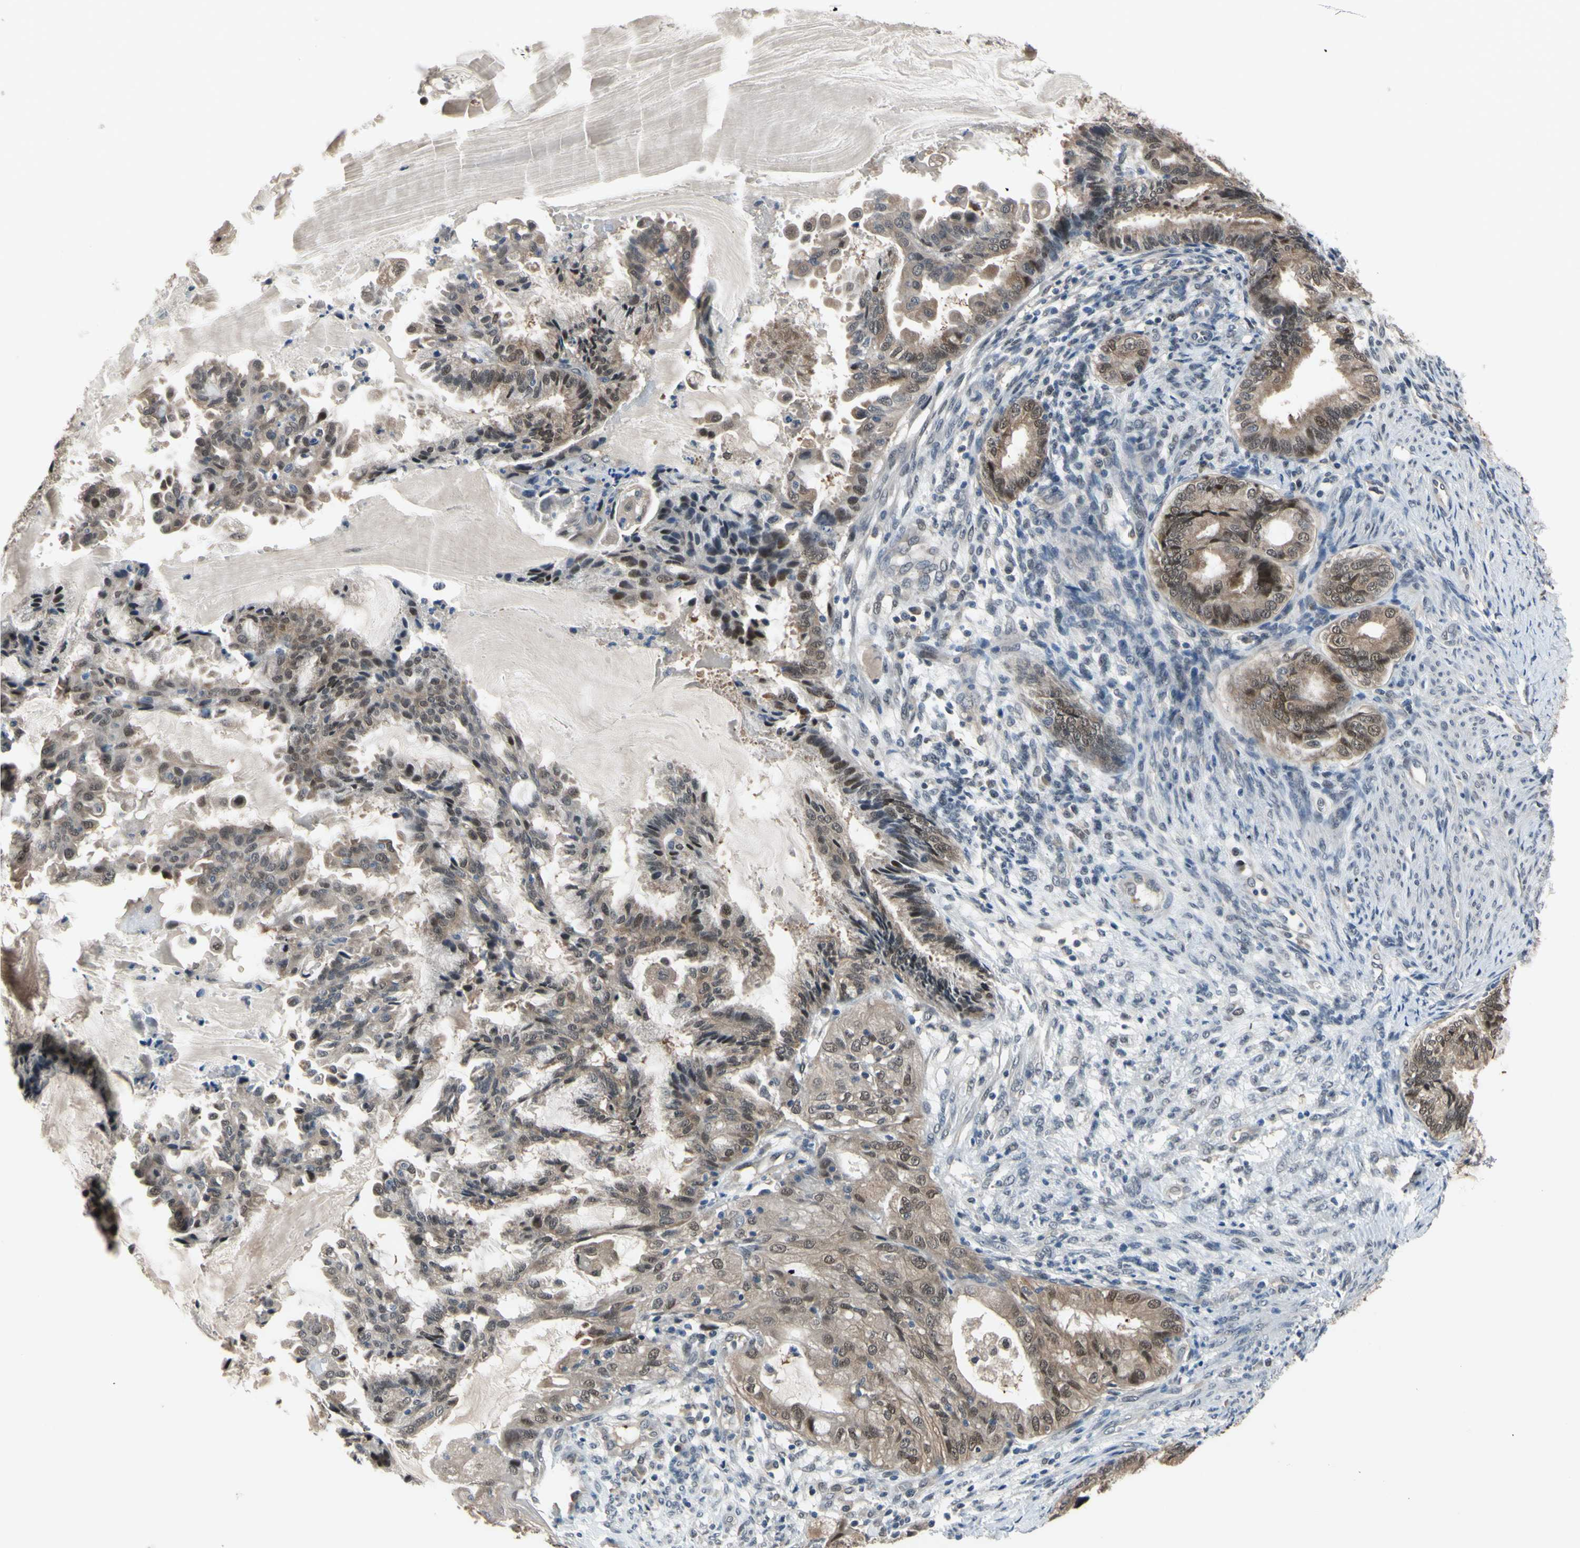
{"staining": {"intensity": "moderate", "quantity": ">75%", "location": "cytoplasmic/membranous,nuclear"}, "tissue": "endometrial cancer", "cell_type": "Tumor cells", "image_type": "cancer", "snomed": [{"axis": "morphology", "description": "Adenocarcinoma, NOS"}, {"axis": "topography", "description": "Endometrium"}], "caption": "Immunohistochemistry (IHC) micrograph of human endometrial cancer stained for a protein (brown), which reveals medium levels of moderate cytoplasmic/membranous and nuclear expression in about >75% of tumor cells.", "gene": "HSPA4", "patient": {"sex": "female", "age": 86}}